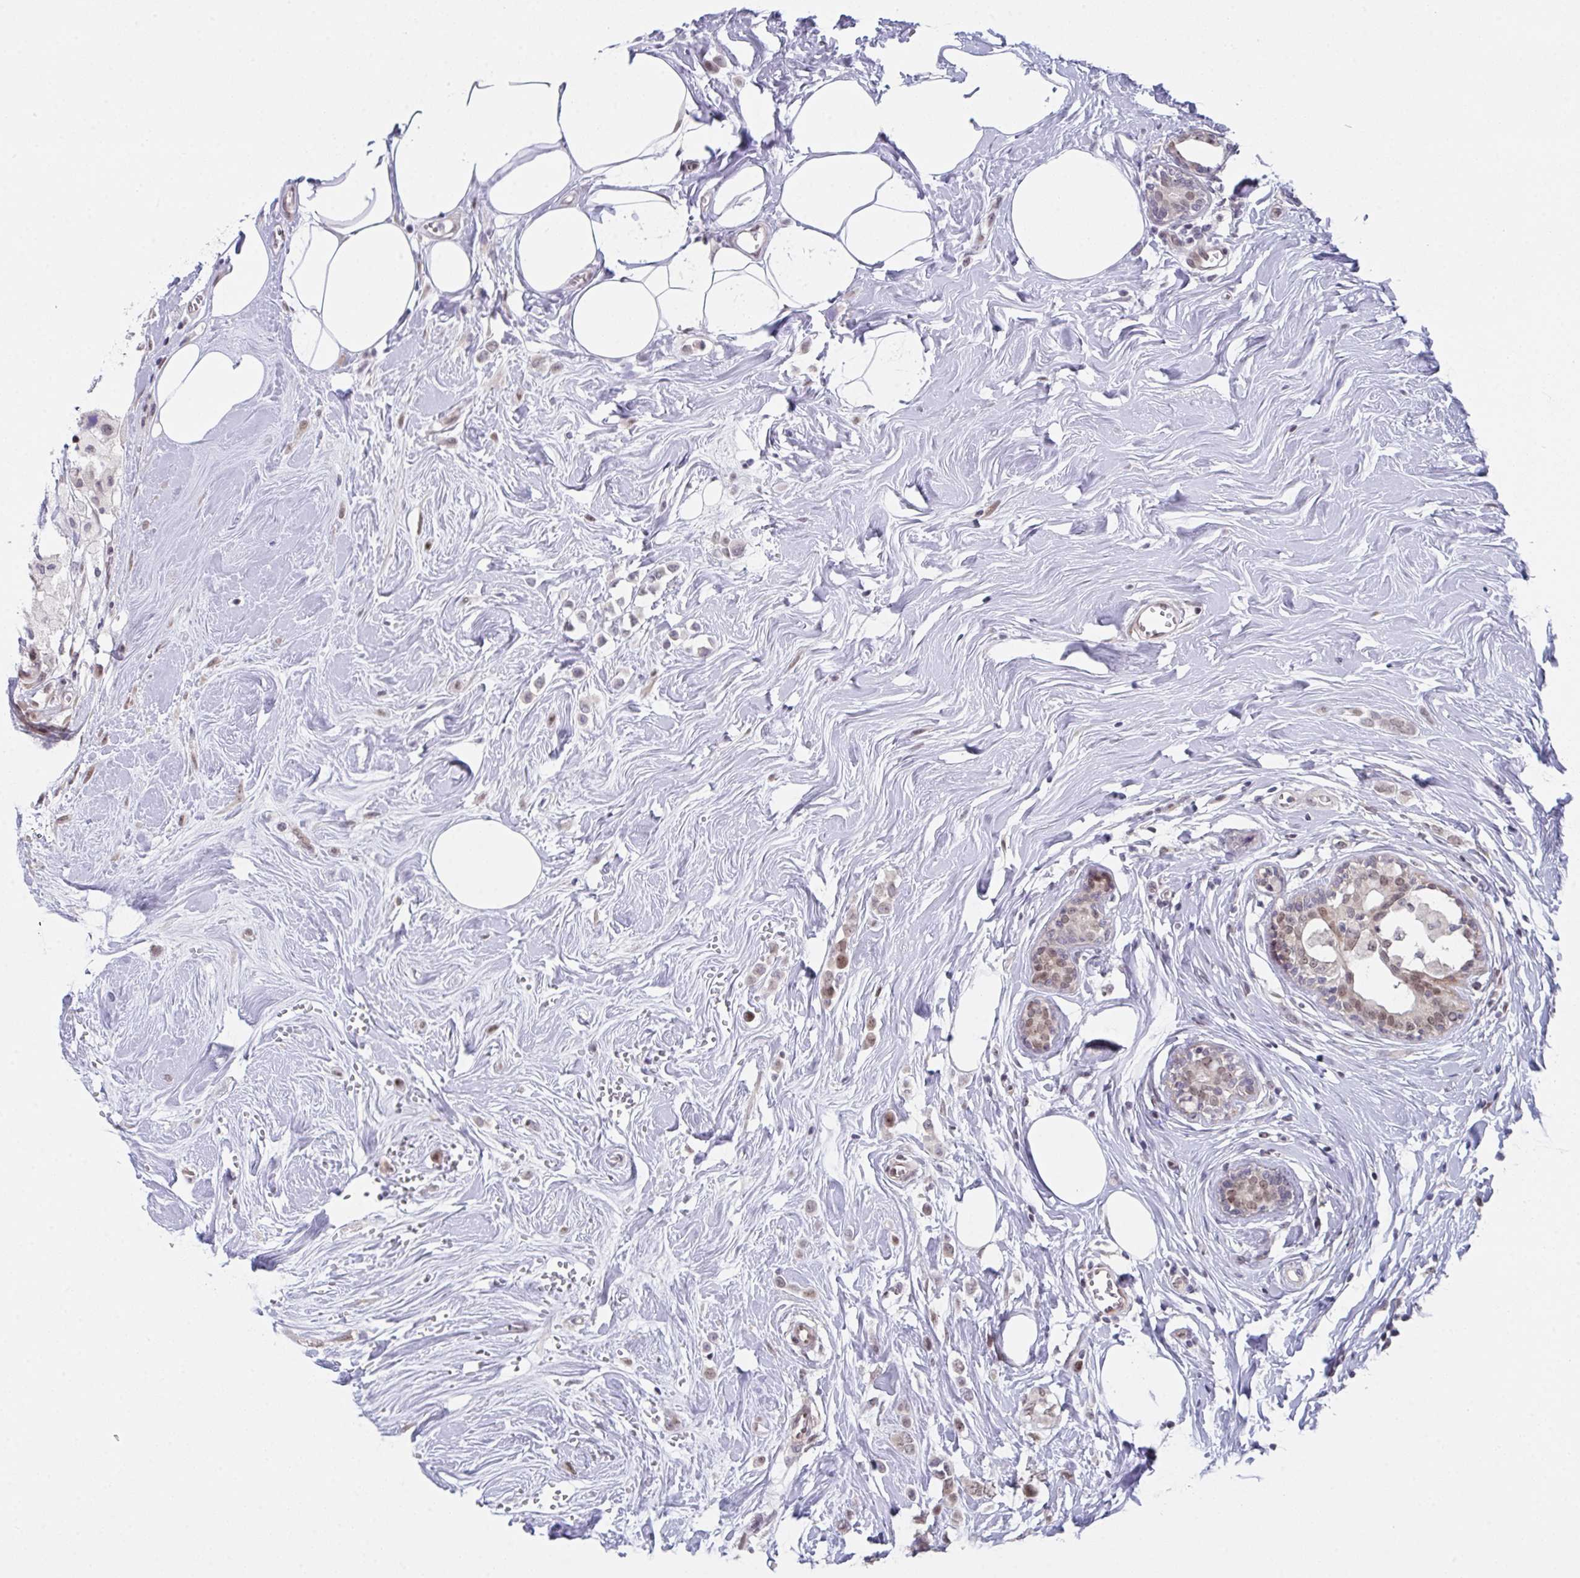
{"staining": {"intensity": "moderate", "quantity": "<25%", "location": "nuclear"}, "tissue": "breast cancer", "cell_type": "Tumor cells", "image_type": "cancer", "snomed": [{"axis": "morphology", "description": "Duct carcinoma"}, {"axis": "topography", "description": "Breast"}], "caption": "DAB immunohistochemical staining of breast cancer (invasive ductal carcinoma) displays moderate nuclear protein expression in about <25% of tumor cells.", "gene": "RBM18", "patient": {"sex": "female", "age": 80}}